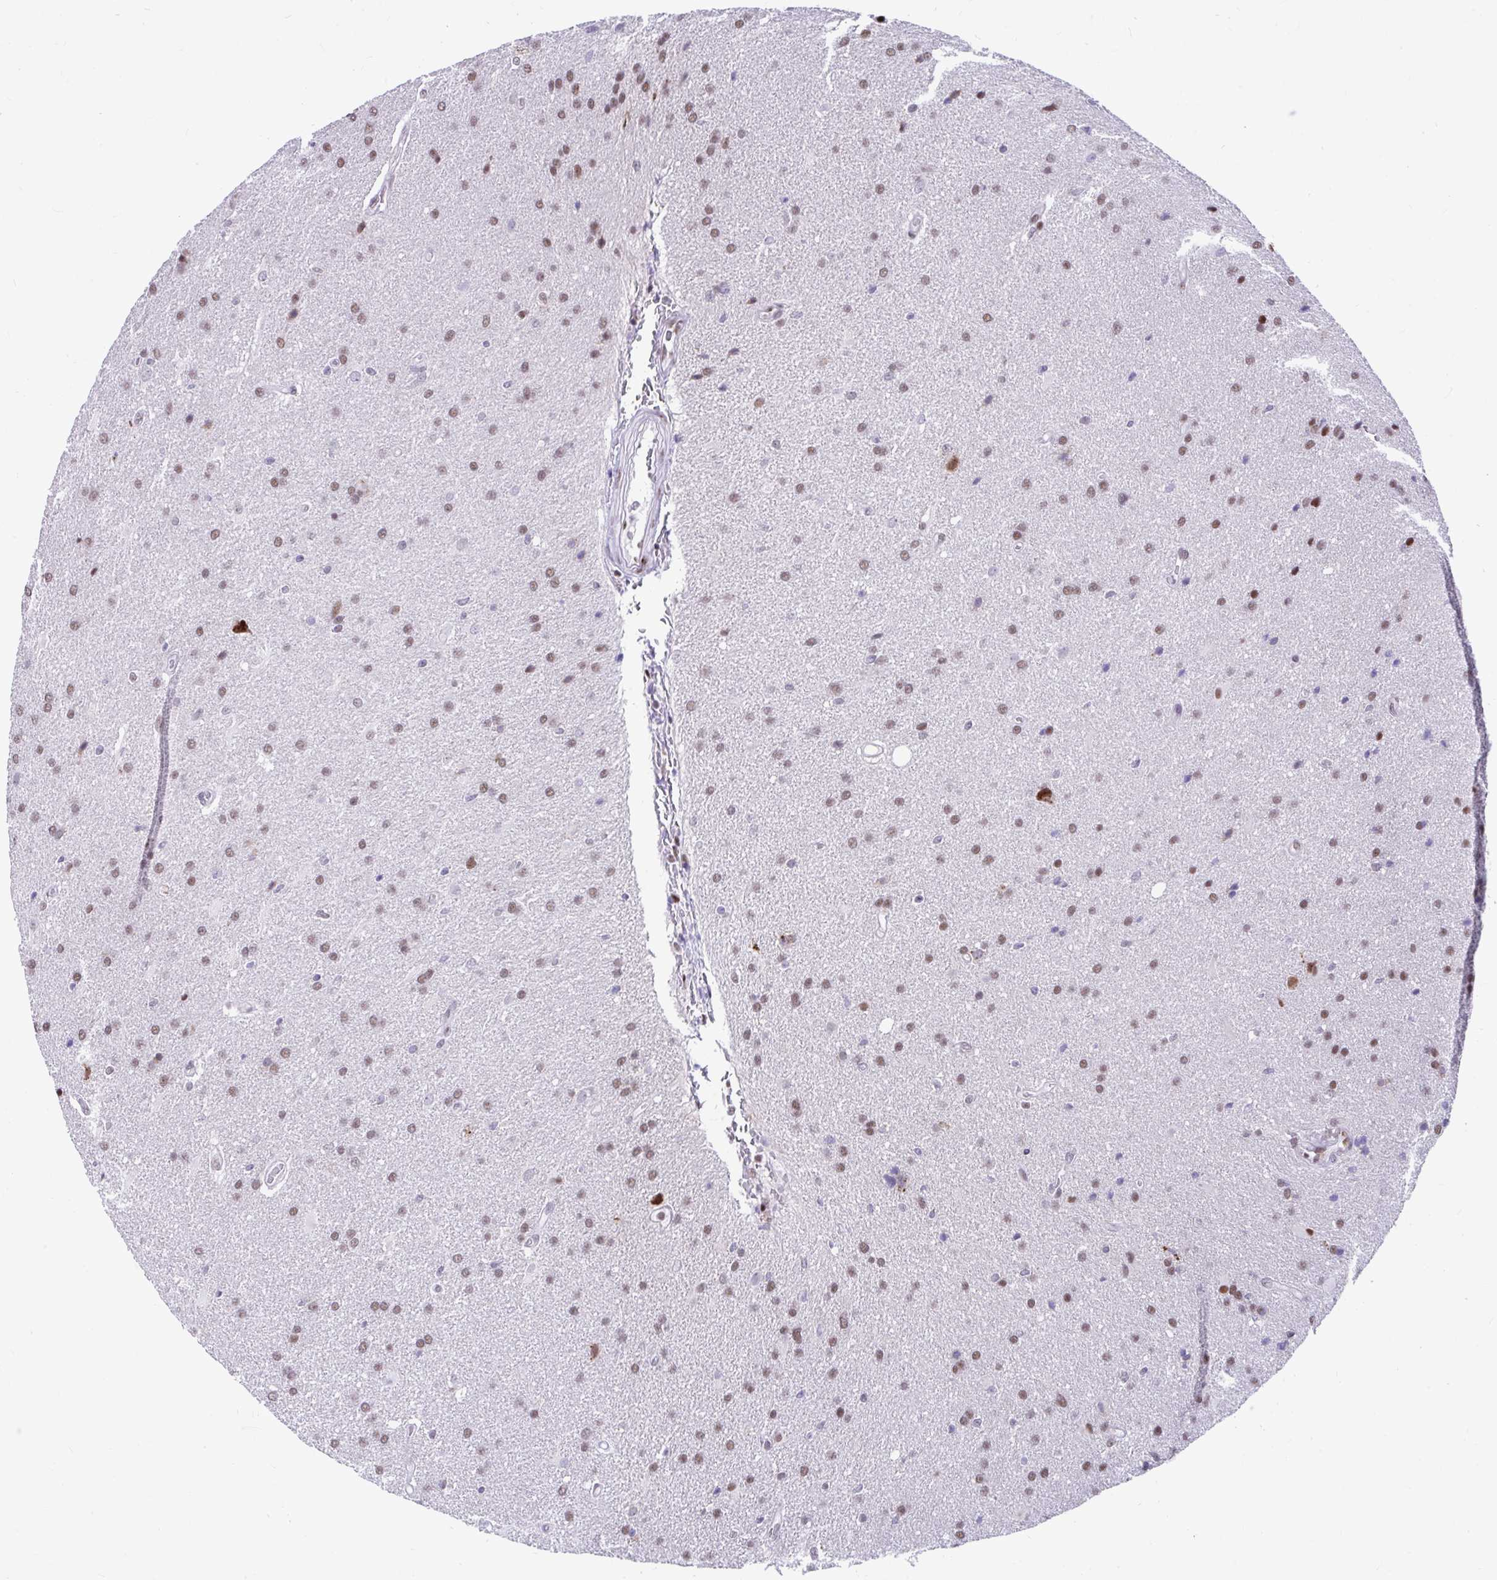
{"staining": {"intensity": "weak", "quantity": ">75%", "location": "nuclear"}, "tissue": "glioma", "cell_type": "Tumor cells", "image_type": "cancer", "snomed": [{"axis": "morphology", "description": "Glioma, malignant, High grade"}, {"axis": "topography", "description": "Brain"}], "caption": "This image shows immunohistochemistry (IHC) staining of glioma, with low weak nuclear positivity in about >75% of tumor cells.", "gene": "SLC35C2", "patient": {"sex": "male", "age": 56}}